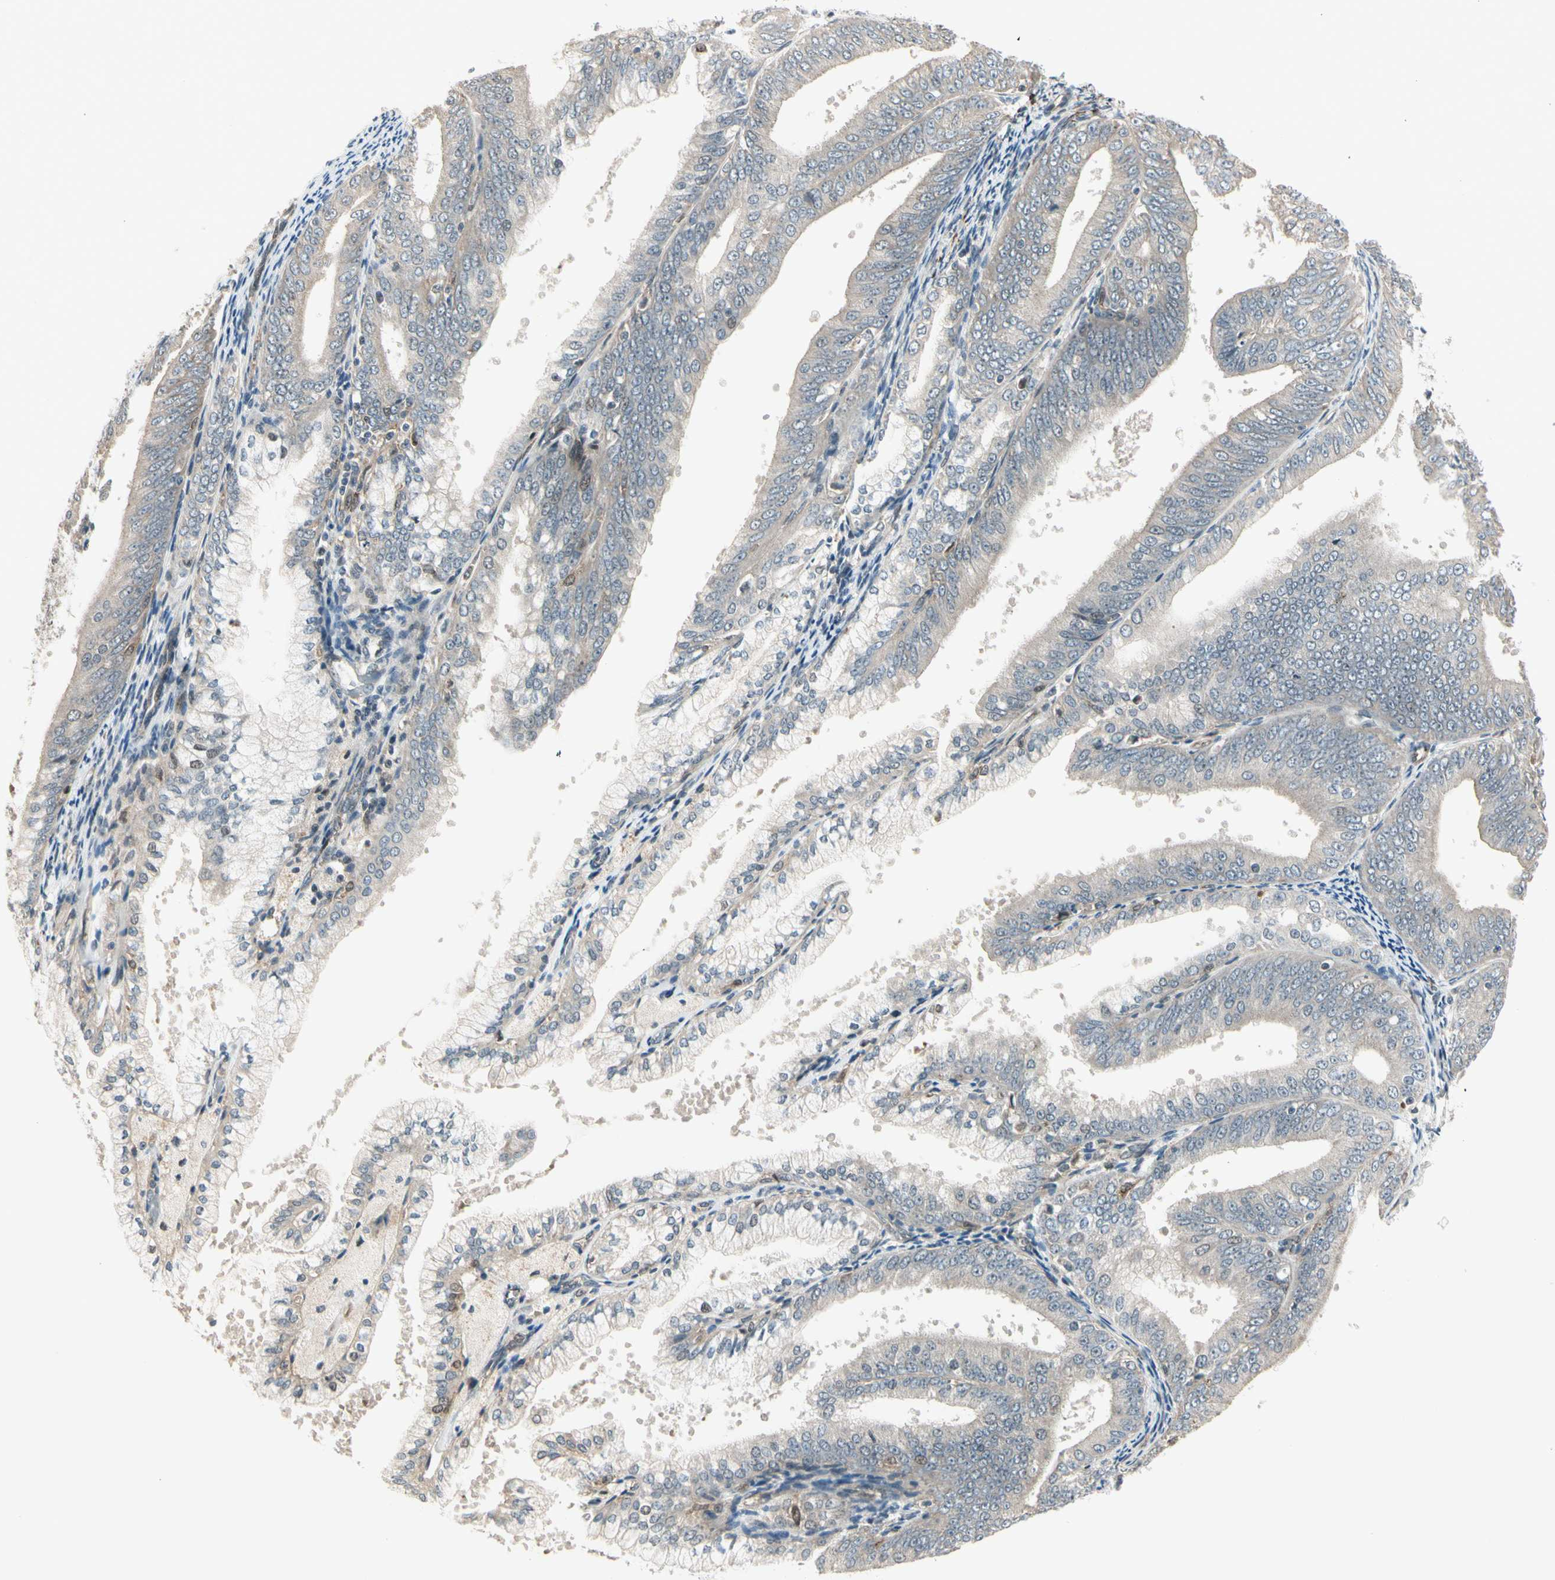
{"staining": {"intensity": "weak", "quantity": "<25%", "location": "cytoplasmic/membranous"}, "tissue": "endometrial cancer", "cell_type": "Tumor cells", "image_type": "cancer", "snomed": [{"axis": "morphology", "description": "Adenocarcinoma, NOS"}, {"axis": "topography", "description": "Endometrium"}], "caption": "This histopathology image is of endometrial cancer stained with IHC to label a protein in brown with the nuclei are counter-stained blue. There is no positivity in tumor cells. The staining was performed using DAB (3,3'-diaminobenzidine) to visualize the protein expression in brown, while the nuclei were stained in blue with hematoxylin (Magnification: 20x).", "gene": "SVBP", "patient": {"sex": "female", "age": 63}}